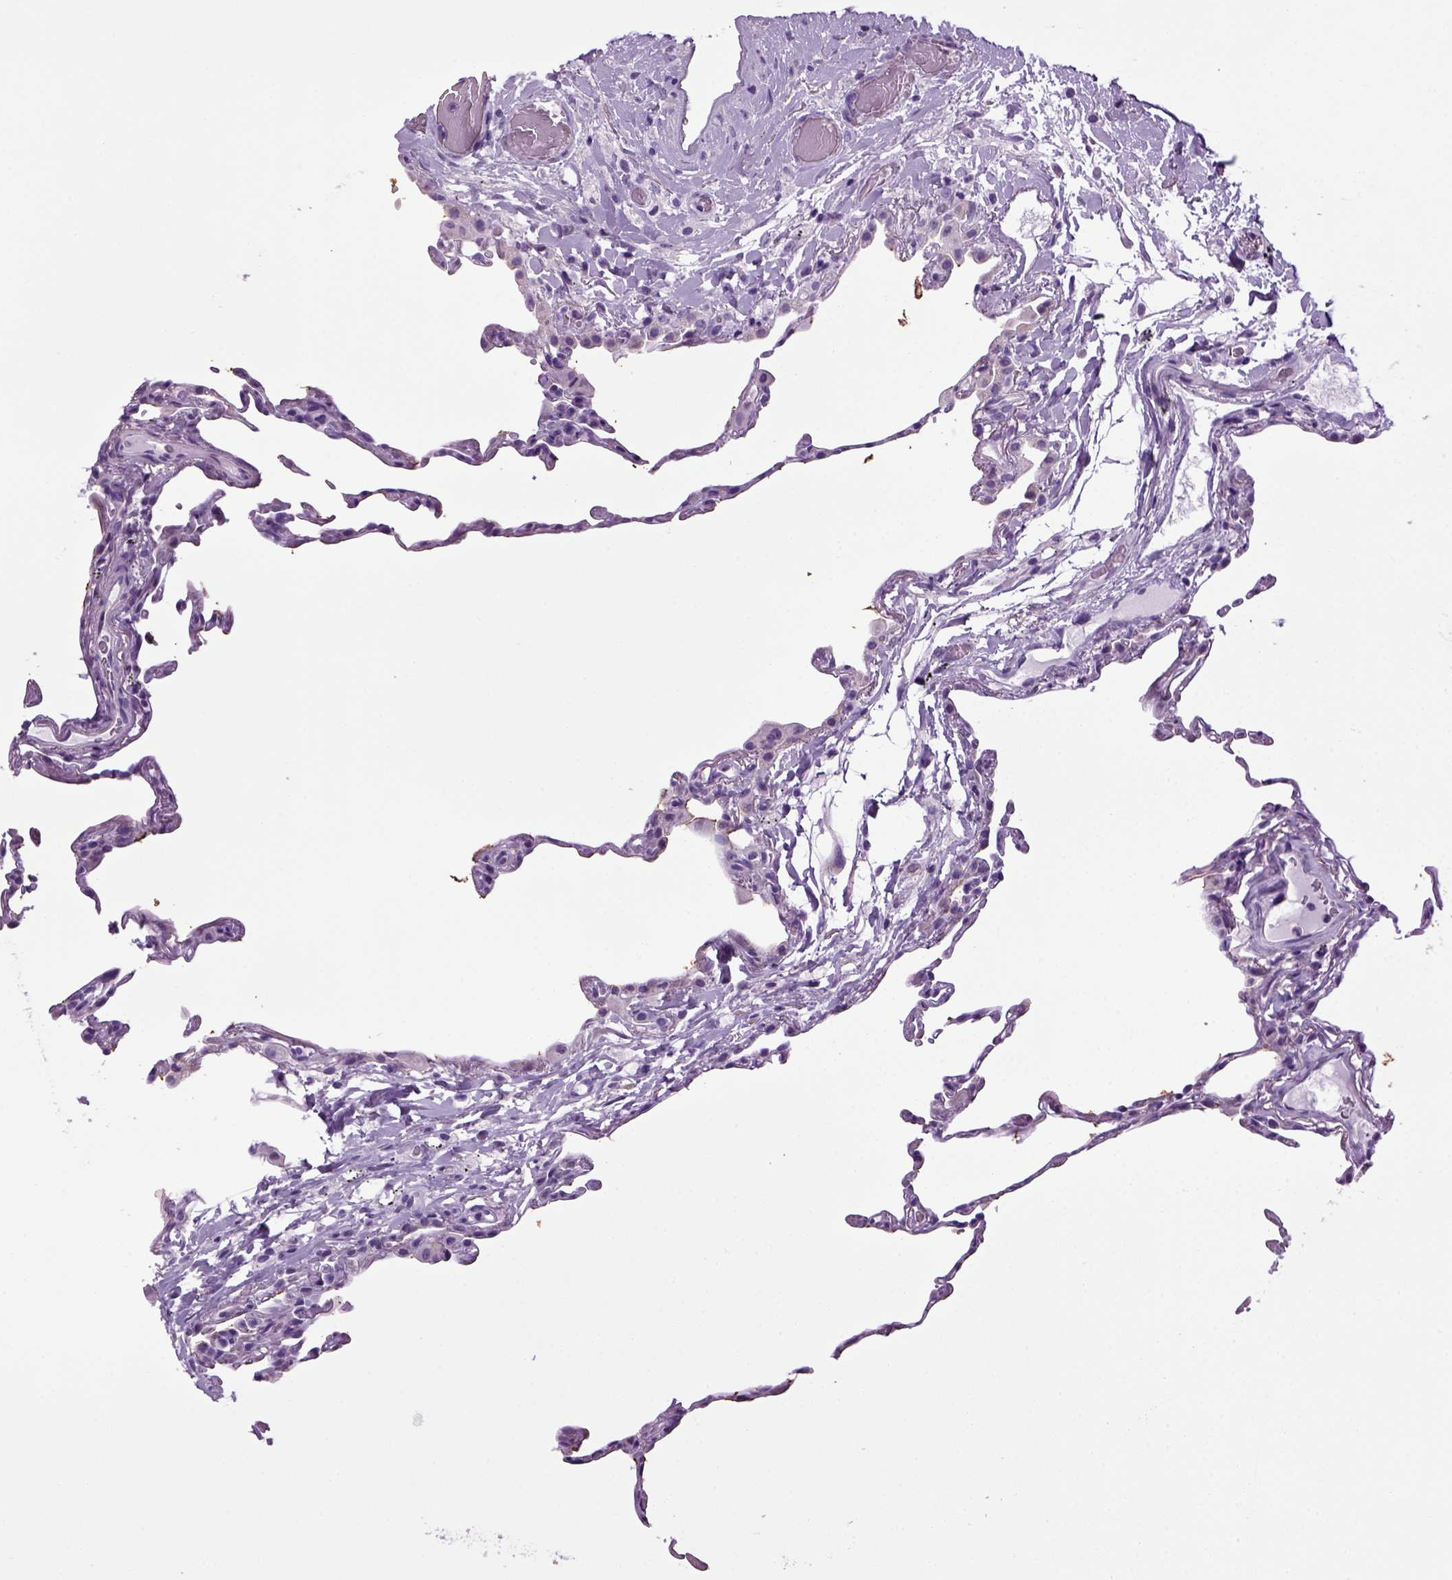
{"staining": {"intensity": "negative", "quantity": "none", "location": "none"}, "tissue": "lung", "cell_type": "Alveolar cells", "image_type": "normal", "snomed": [{"axis": "morphology", "description": "Normal tissue, NOS"}, {"axis": "topography", "description": "Lung"}], "caption": "The histopathology image exhibits no significant positivity in alveolar cells of lung.", "gene": "HMCN2", "patient": {"sex": "female", "age": 57}}